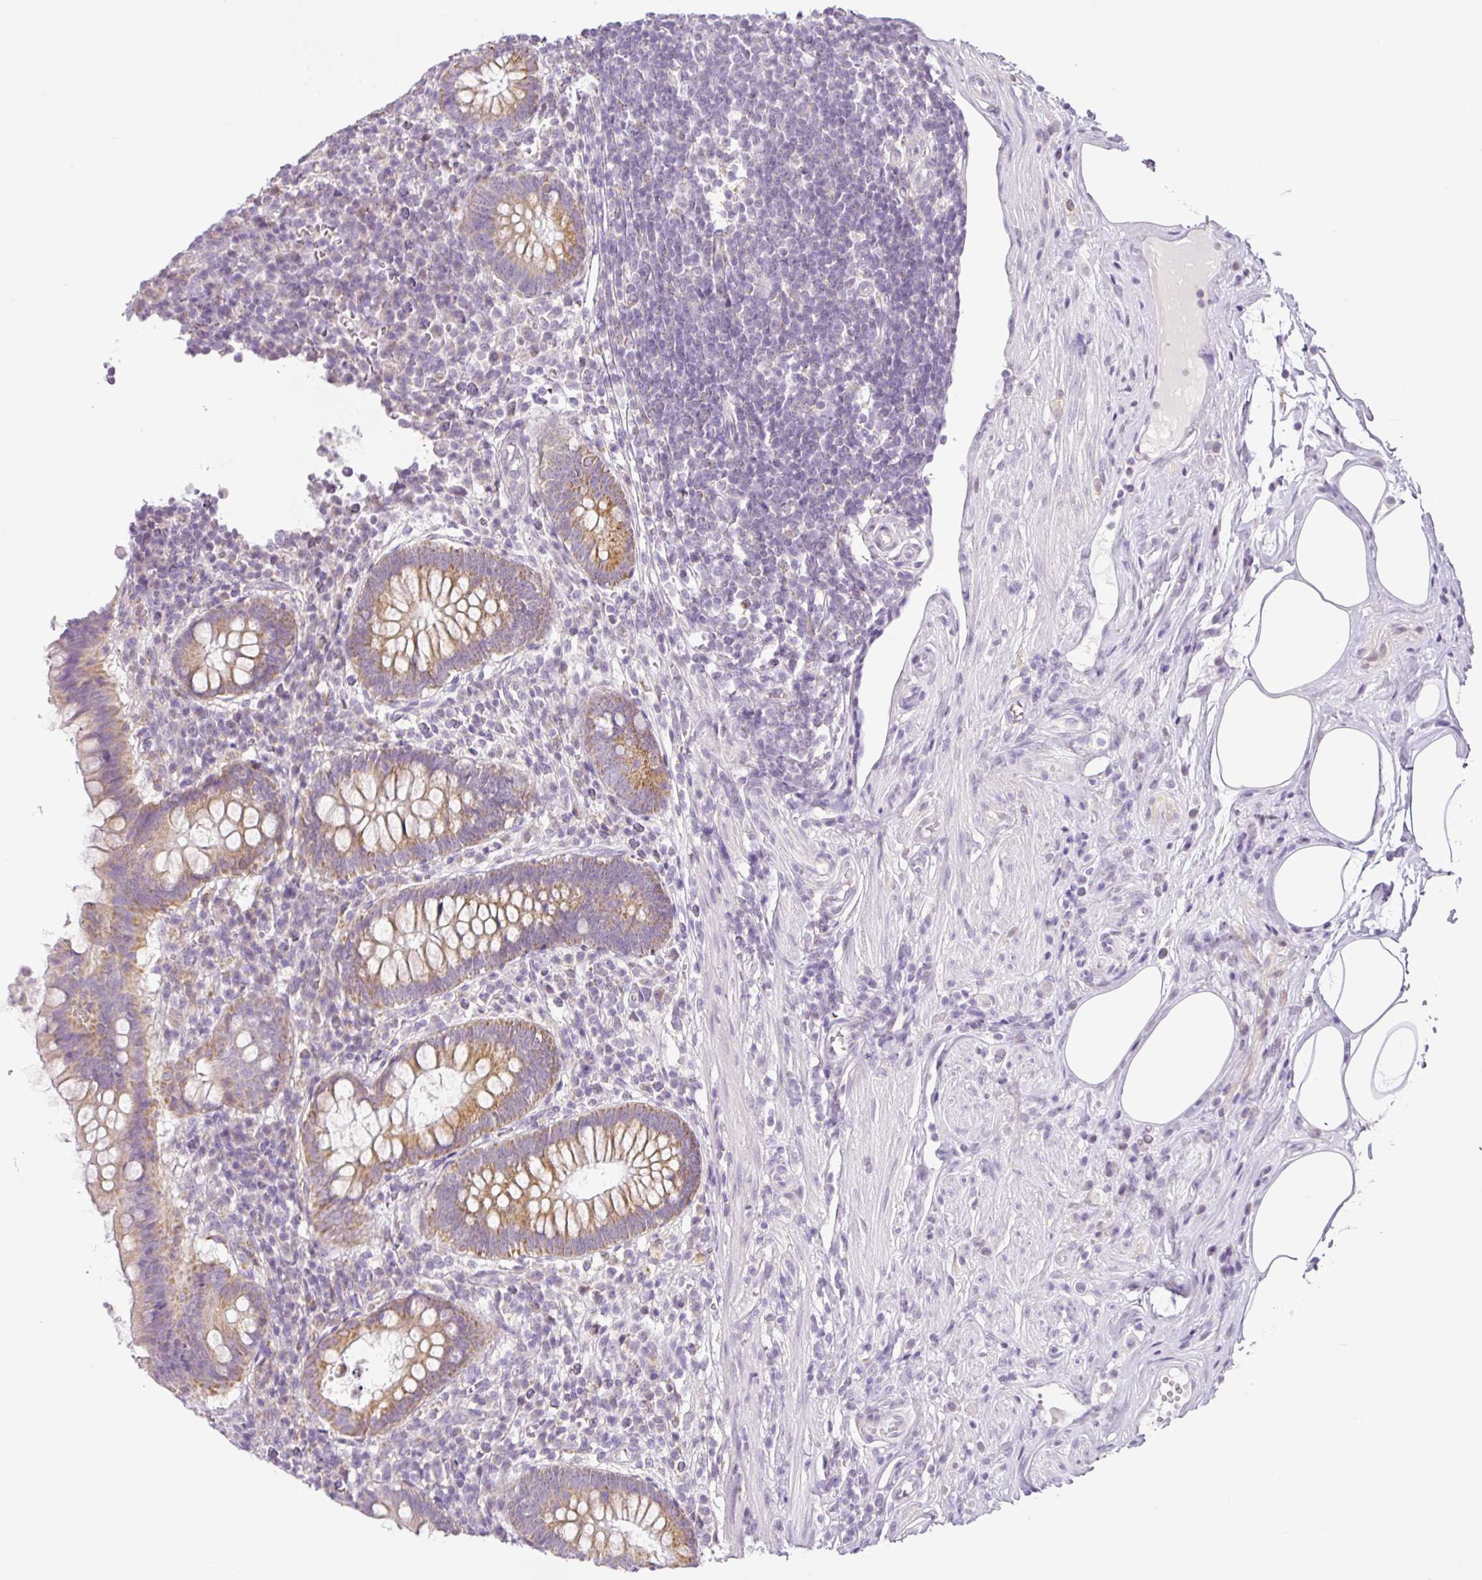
{"staining": {"intensity": "moderate", "quantity": "25%-75%", "location": "cytoplasmic/membranous"}, "tissue": "appendix", "cell_type": "Glandular cells", "image_type": "normal", "snomed": [{"axis": "morphology", "description": "Normal tissue, NOS"}, {"axis": "topography", "description": "Appendix"}], "caption": "DAB (3,3'-diaminobenzidine) immunohistochemical staining of unremarkable appendix shows moderate cytoplasmic/membranous protein positivity in about 25%-75% of glandular cells. The staining is performed using DAB brown chromogen to label protein expression. The nuclei are counter-stained blue using hematoxylin.", "gene": "HMCN2", "patient": {"sex": "female", "age": 56}}